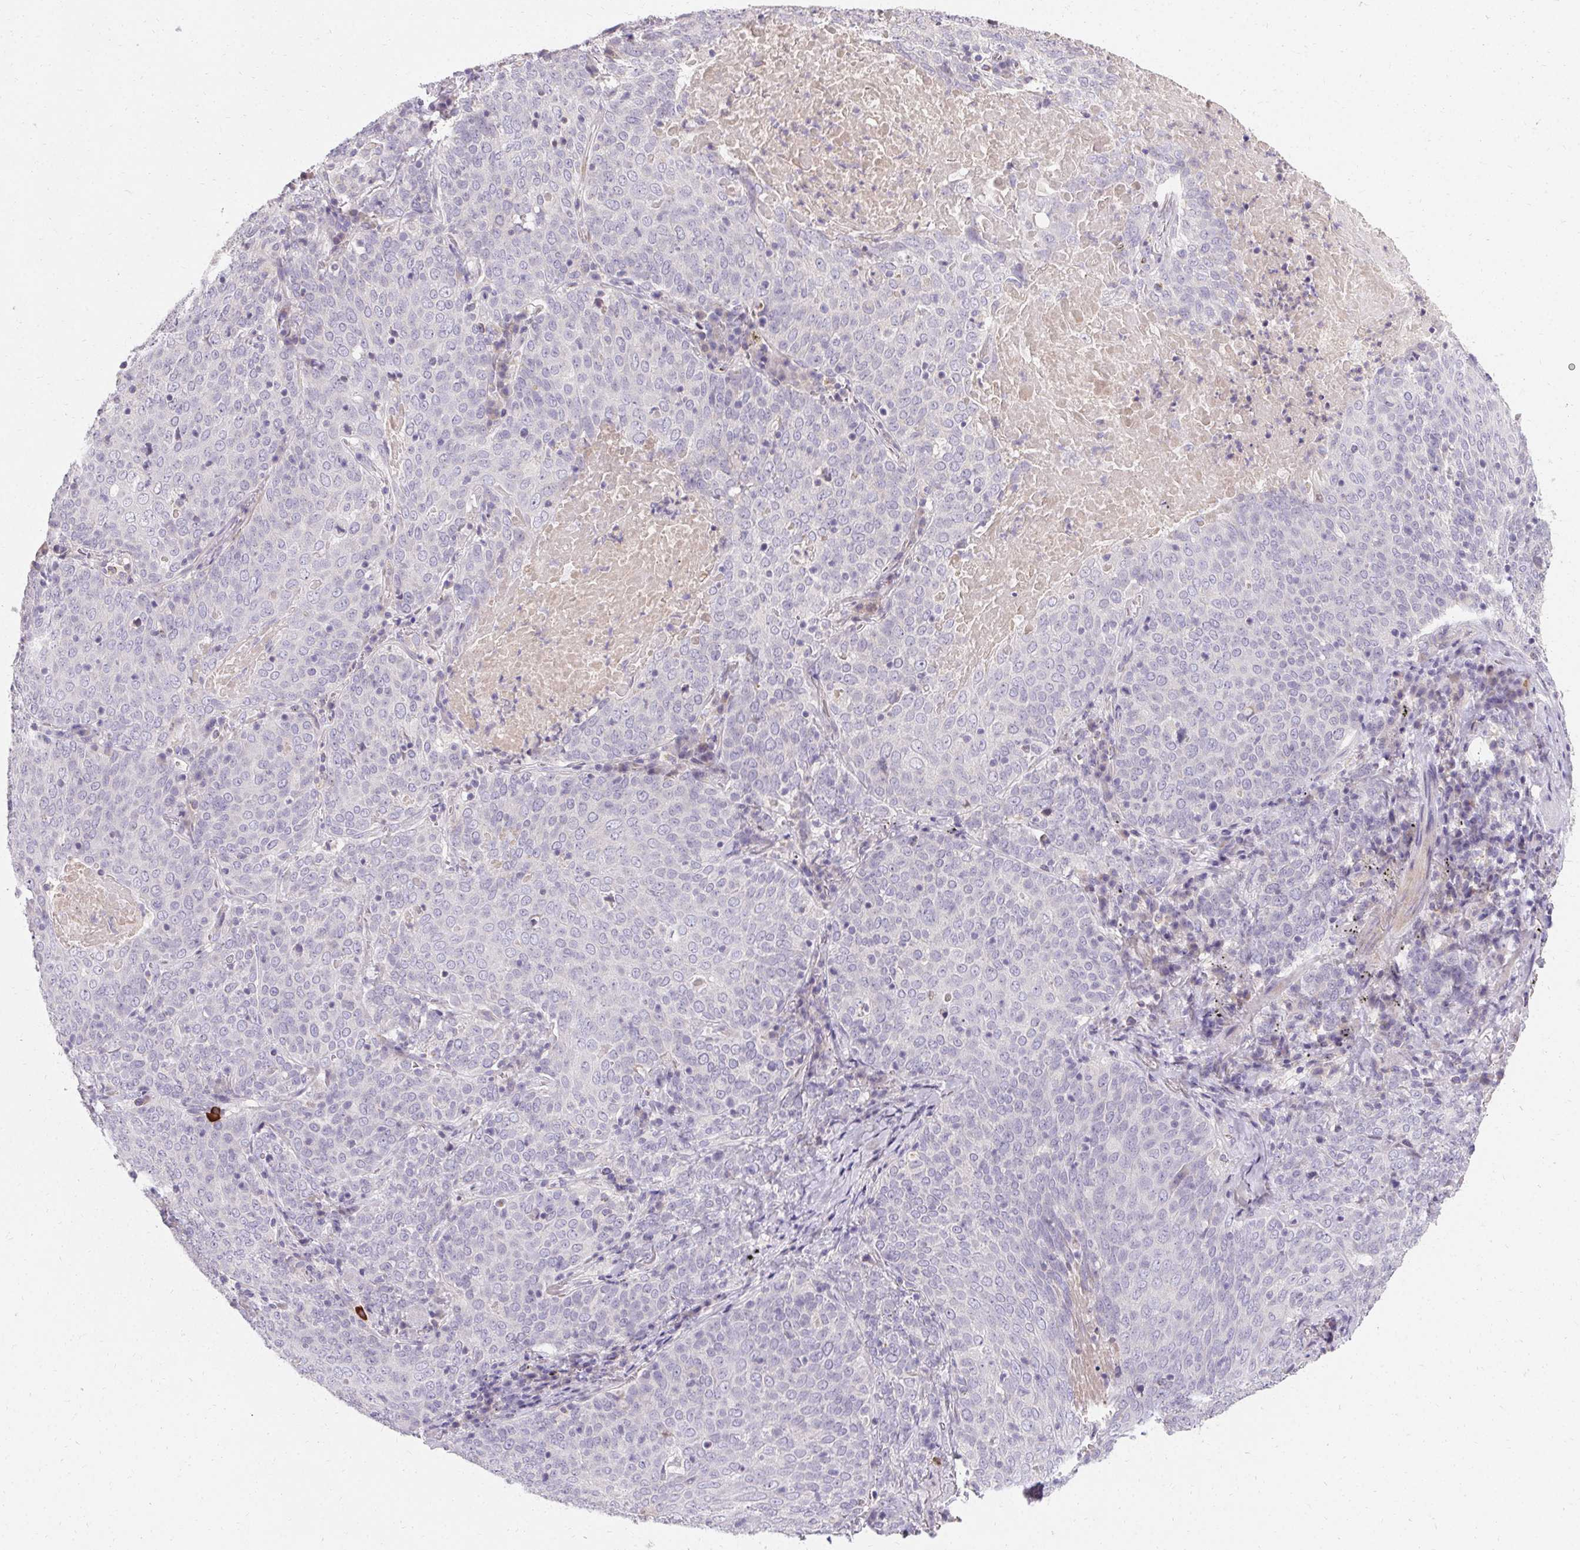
{"staining": {"intensity": "negative", "quantity": "none", "location": "none"}, "tissue": "lung cancer", "cell_type": "Tumor cells", "image_type": "cancer", "snomed": [{"axis": "morphology", "description": "Squamous cell carcinoma, NOS"}, {"axis": "topography", "description": "Lung"}], "caption": "Immunohistochemistry (IHC) micrograph of human lung cancer (squamous cell carcinoma) stained for a protein (brown), which shows no staining in tumor cells.", "gene": "TRIP13", "patient": {"sex": "male", "age": 82}}